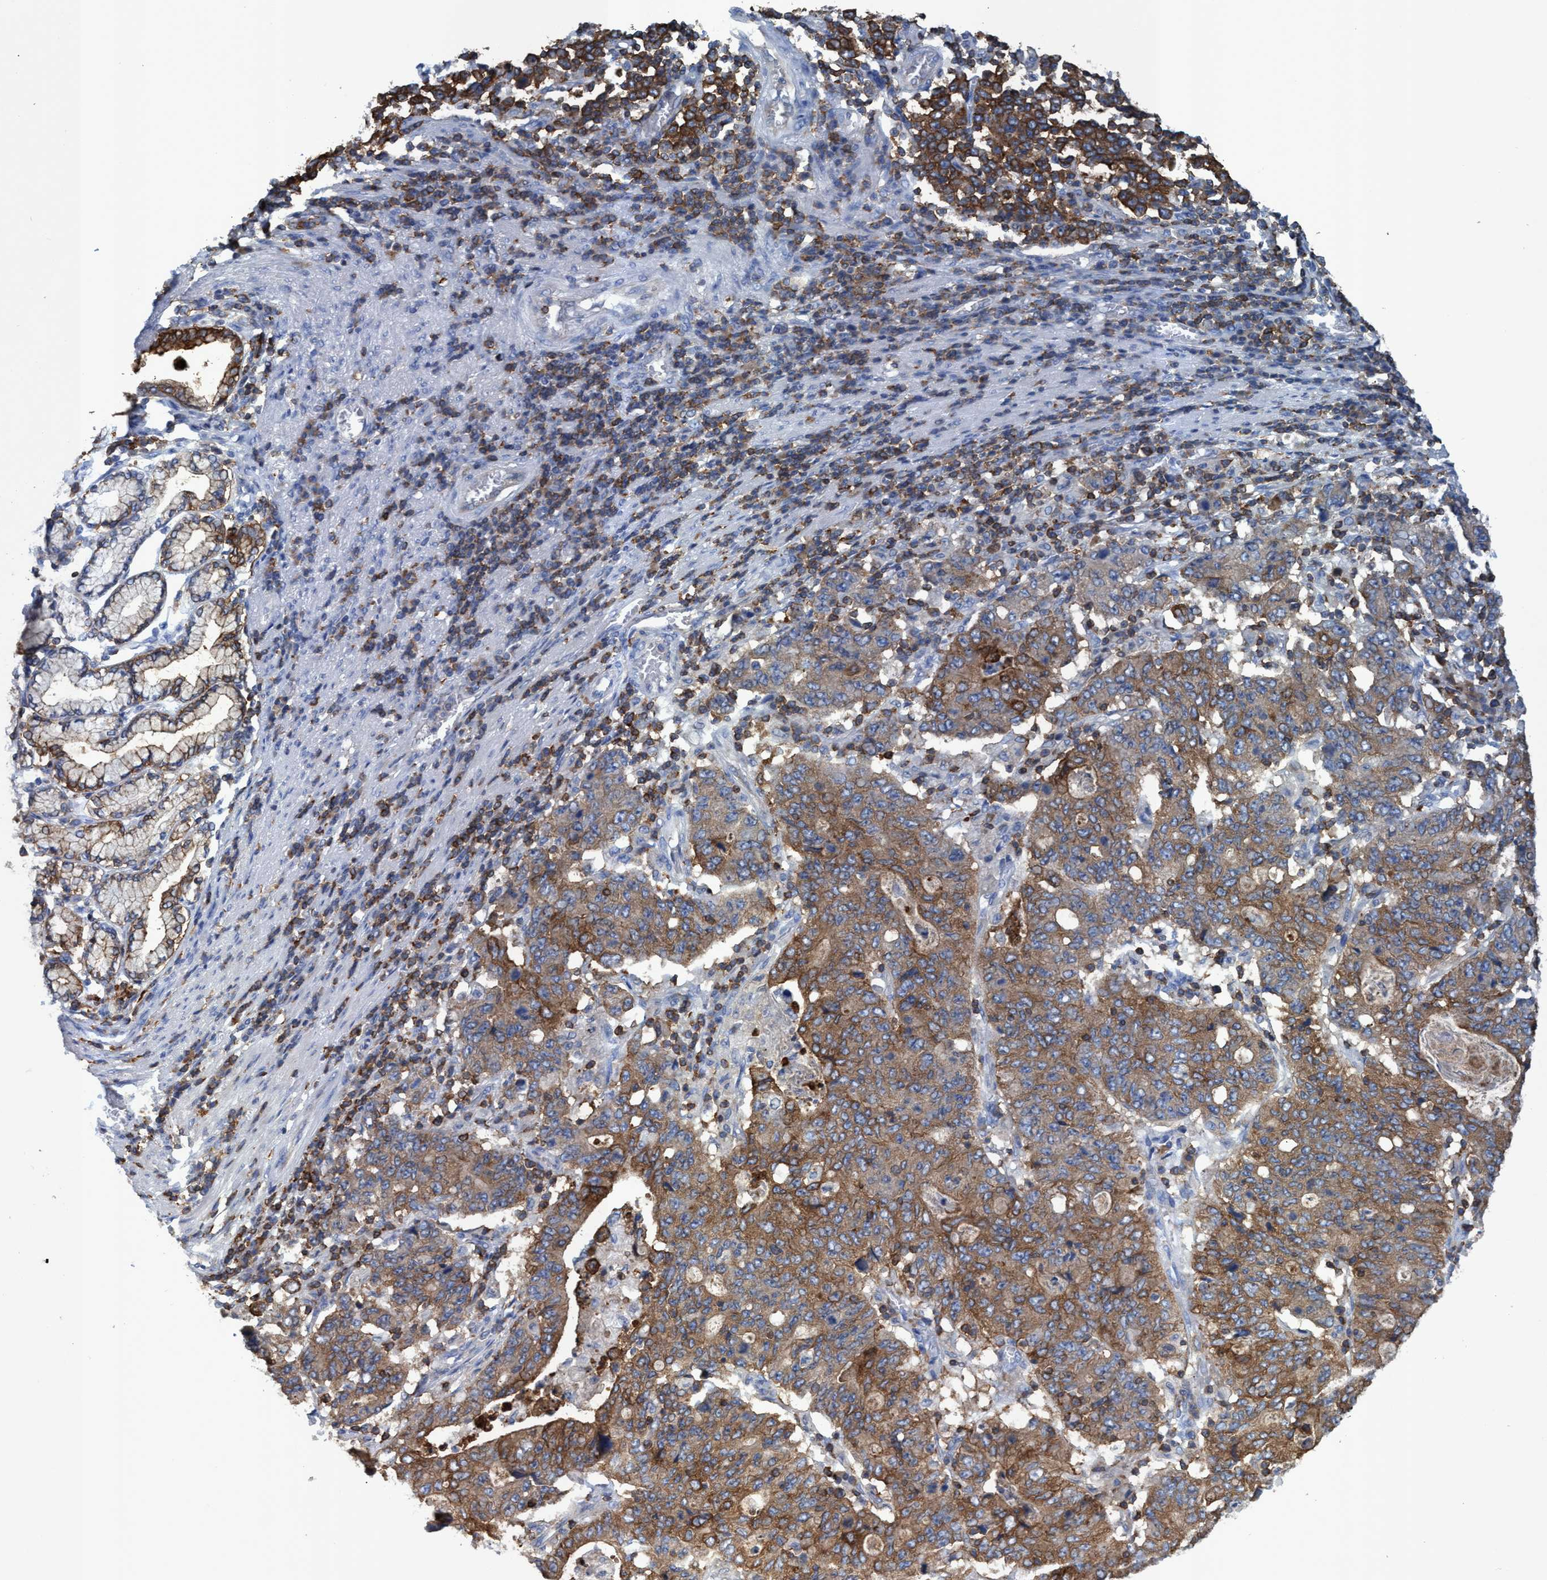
{"staining": {"intensity": "moderate", "quantity": ">75%", "location": "cytoplasmic/membranous"}, "tissue": "stomach cancer", "cell_type": "Tumor cells", "image_type": "cancer", "snomed": [{"axis": "morphology", "description": "Adenocarcinoma, NOS"}, {"axis": "topography", "description": "Stomach, upper"}], "caption": "Immunohistochemical staining of human stomach cancer (adenocarcinoma) displays medium levels of moderate cytoplasmic/membranous protein positivity in about >75% of tumor cells.", "gene": "EZR", "patient": {"sex": "male", "age": 69}}